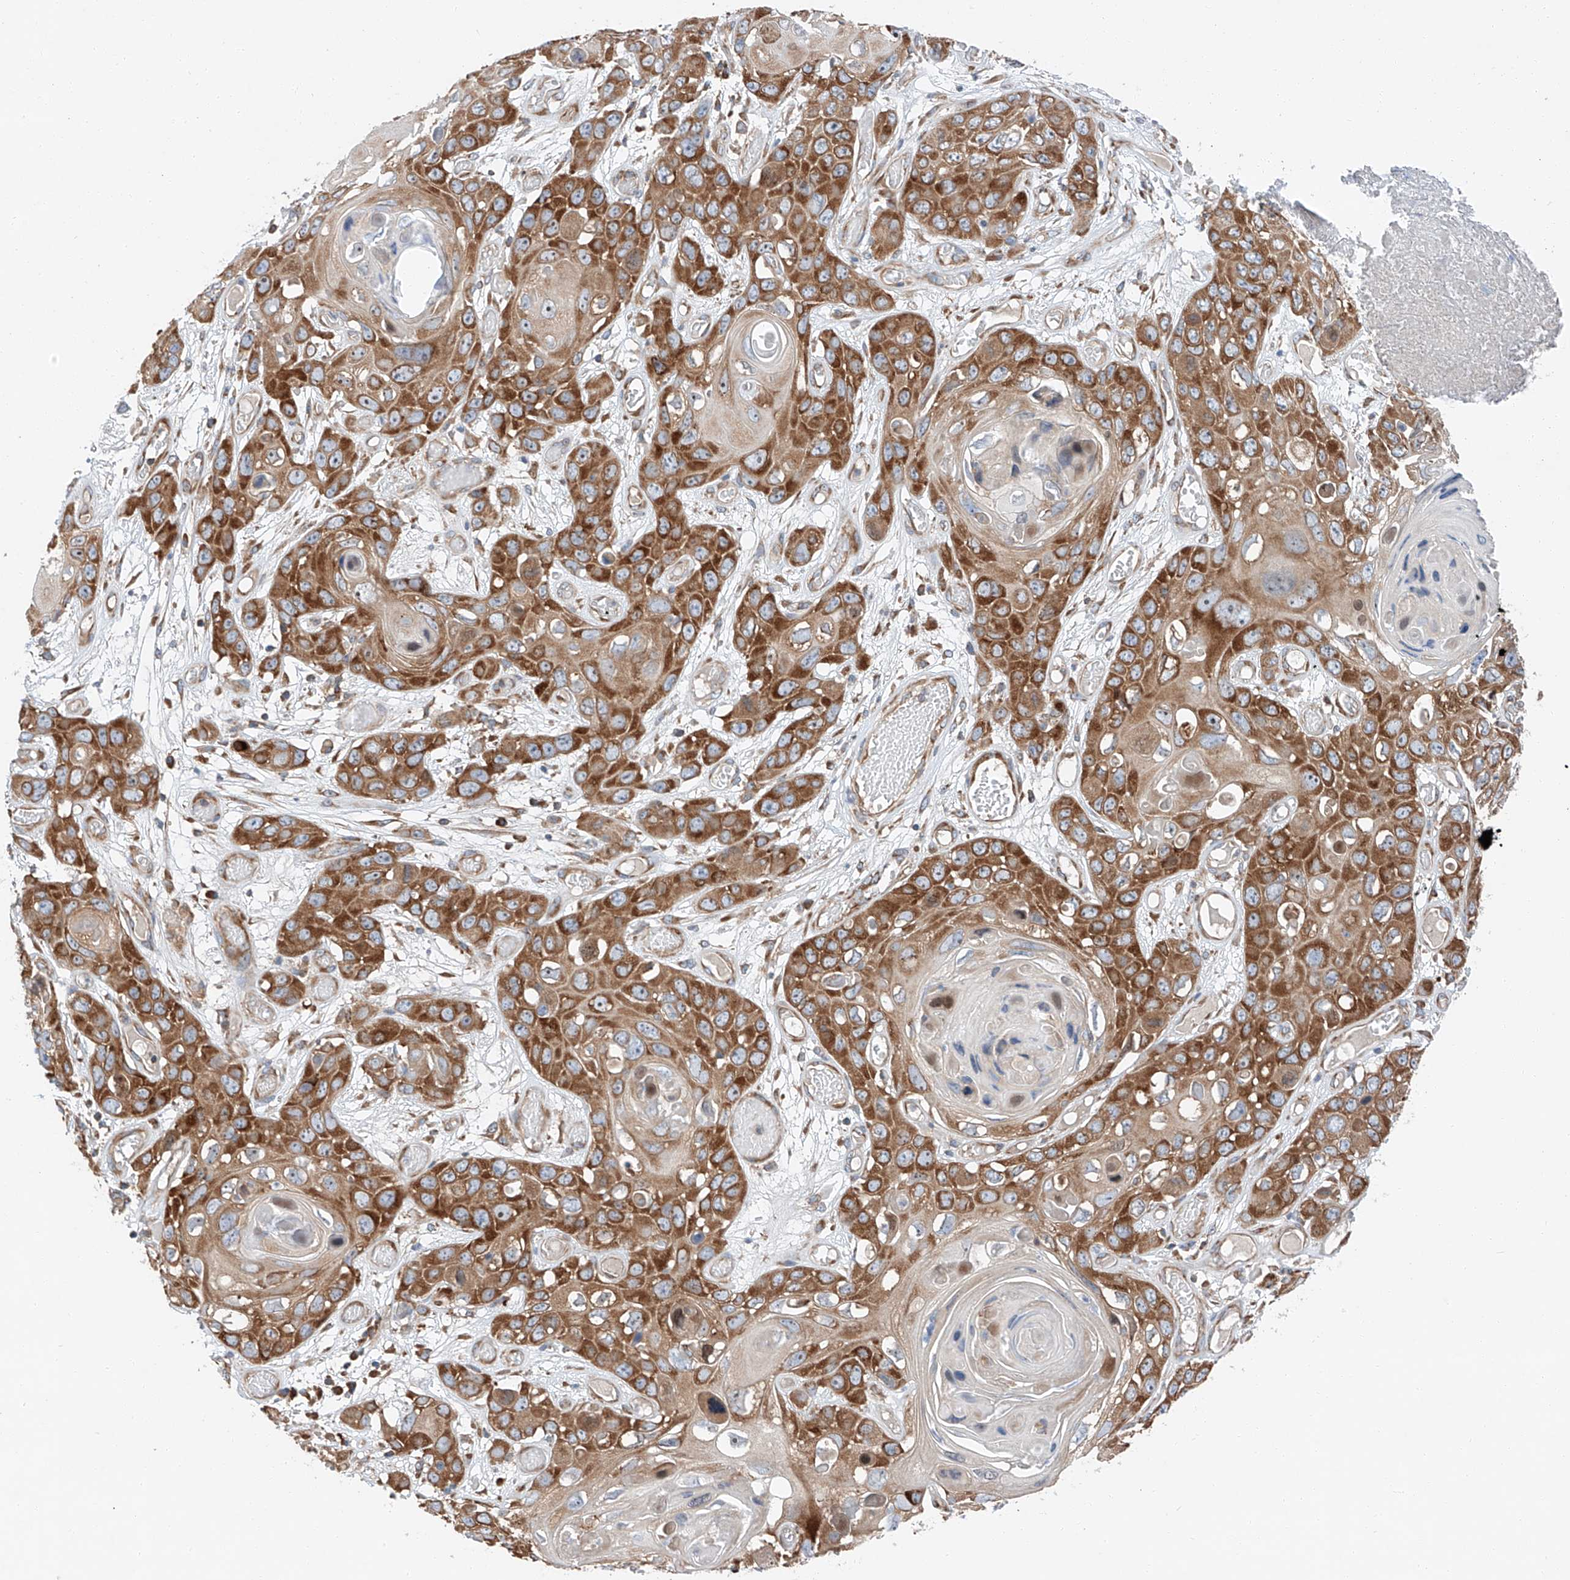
{"staining": {"intensity": "strong", "quantity": ">75%", "location": "cytoplasmic/membranous"}, "tissue": "skin cancer", "cell_type": "Tumor cells", "image_type": "cancer", "snomed": [{"axis": "morphology", "description": "Squamous cell carcinoma, NOS"}, {"axis": "topography", "description": "Skin"}], "caption": "A high amount of strong cytoplasmic/membranous positivity is appreciated in about >75% of tumor cells in skin squamous cell carcinoma tissue.", "gene": "ZC3H15", "patient": {"sex": "male", "age": 55}}